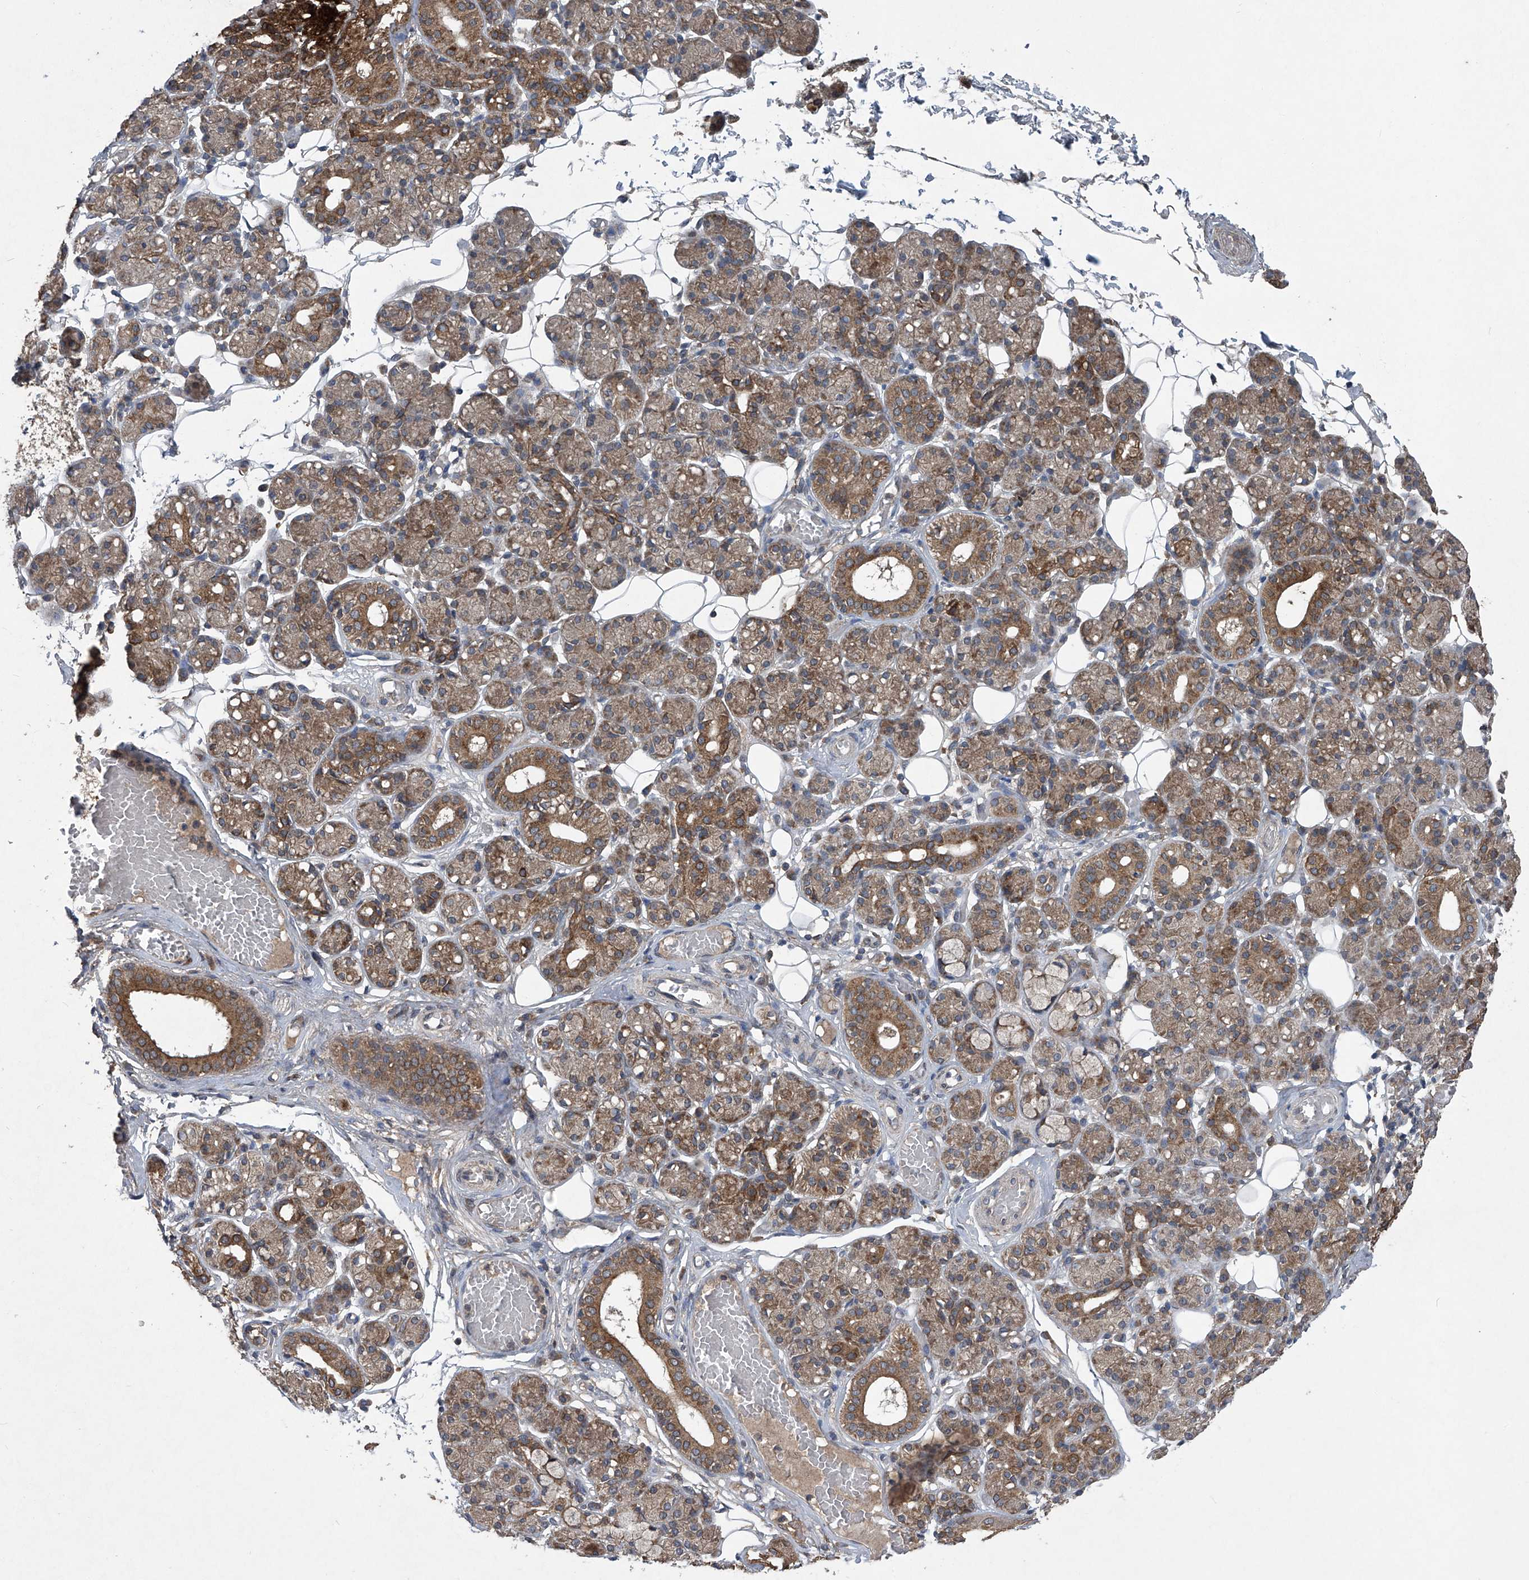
{"staining": {"intensity": "moderate", "quantity": "25%-75%", "location": "cytoplasmic/membranous"}, "tissue": "salivary gland", "cell_type": "Glandular cells", "image_type": "normal", "snomed": [{"axis": "morphology", "description": "Normal tissue, NOS"}, {"axis": "topography", "description": "Salivary gland"}], "caption": "Salivary gland stained with a brown dye displays moderate cytoplasmic/membranous positive staining in approximately 25%-75% of glandular cells.", "gene": "SUMF2", "patient": {"sex": "male", "age": 63}}